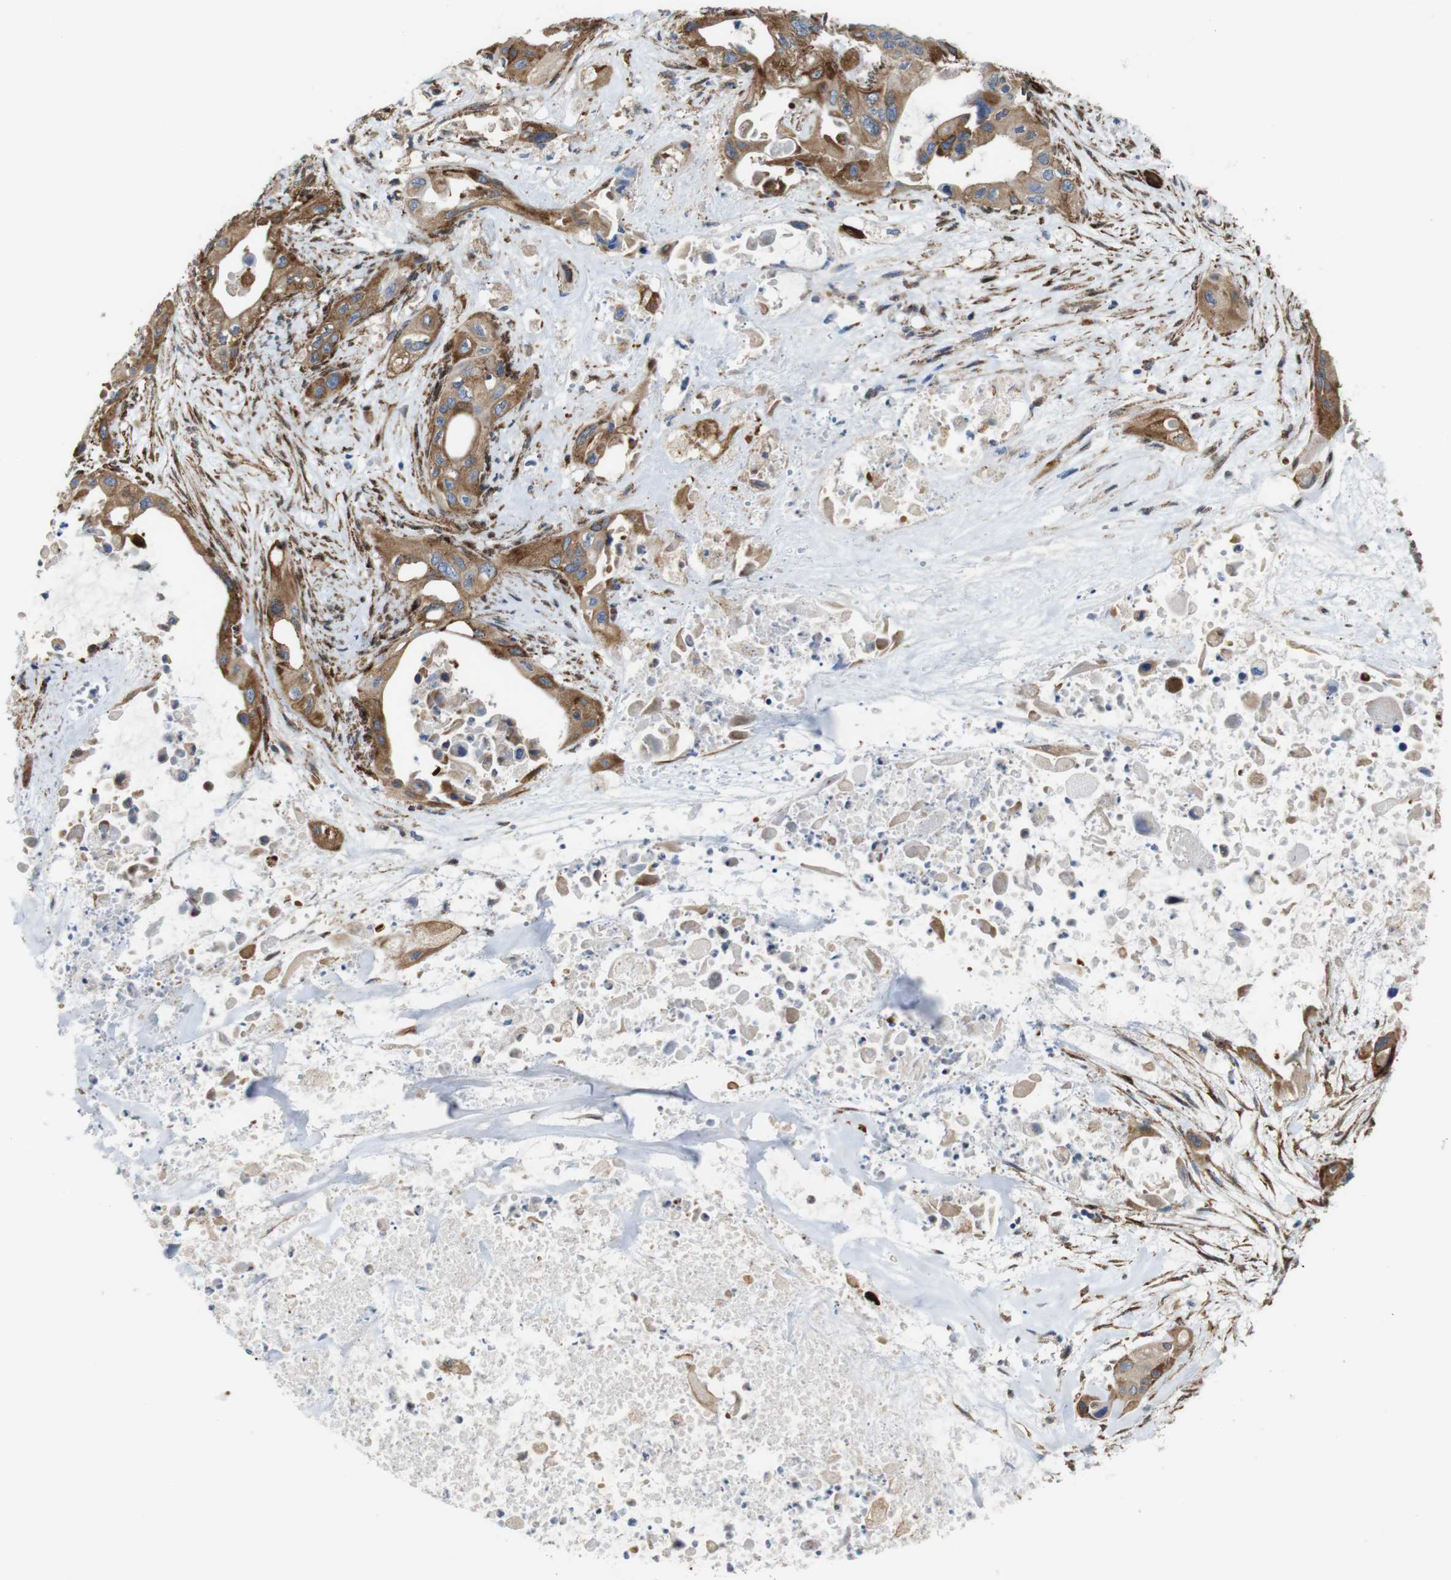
{"staining": {"intensity": "strong", "quantity": ">75%", "location": "cytoplasmic/membranous"}, "tissue": "pancreatic cancer", "cell_type": "Tumor cells", "image_type": "cancer", "snomed": [{"axis": "morphology", "description": "Adenocarcinoma, NOS"}, {"axis": "topography", "description": "Pancreas"}], "caption": "About >75% of tumor cells in human pancreatic cancer reveal strong cytoplasmic/membranous protein positivity as visualized by brown immunohistochemical staining.", "gene": "PTGER4", "patient": {"sex": "male", "age": 73}}